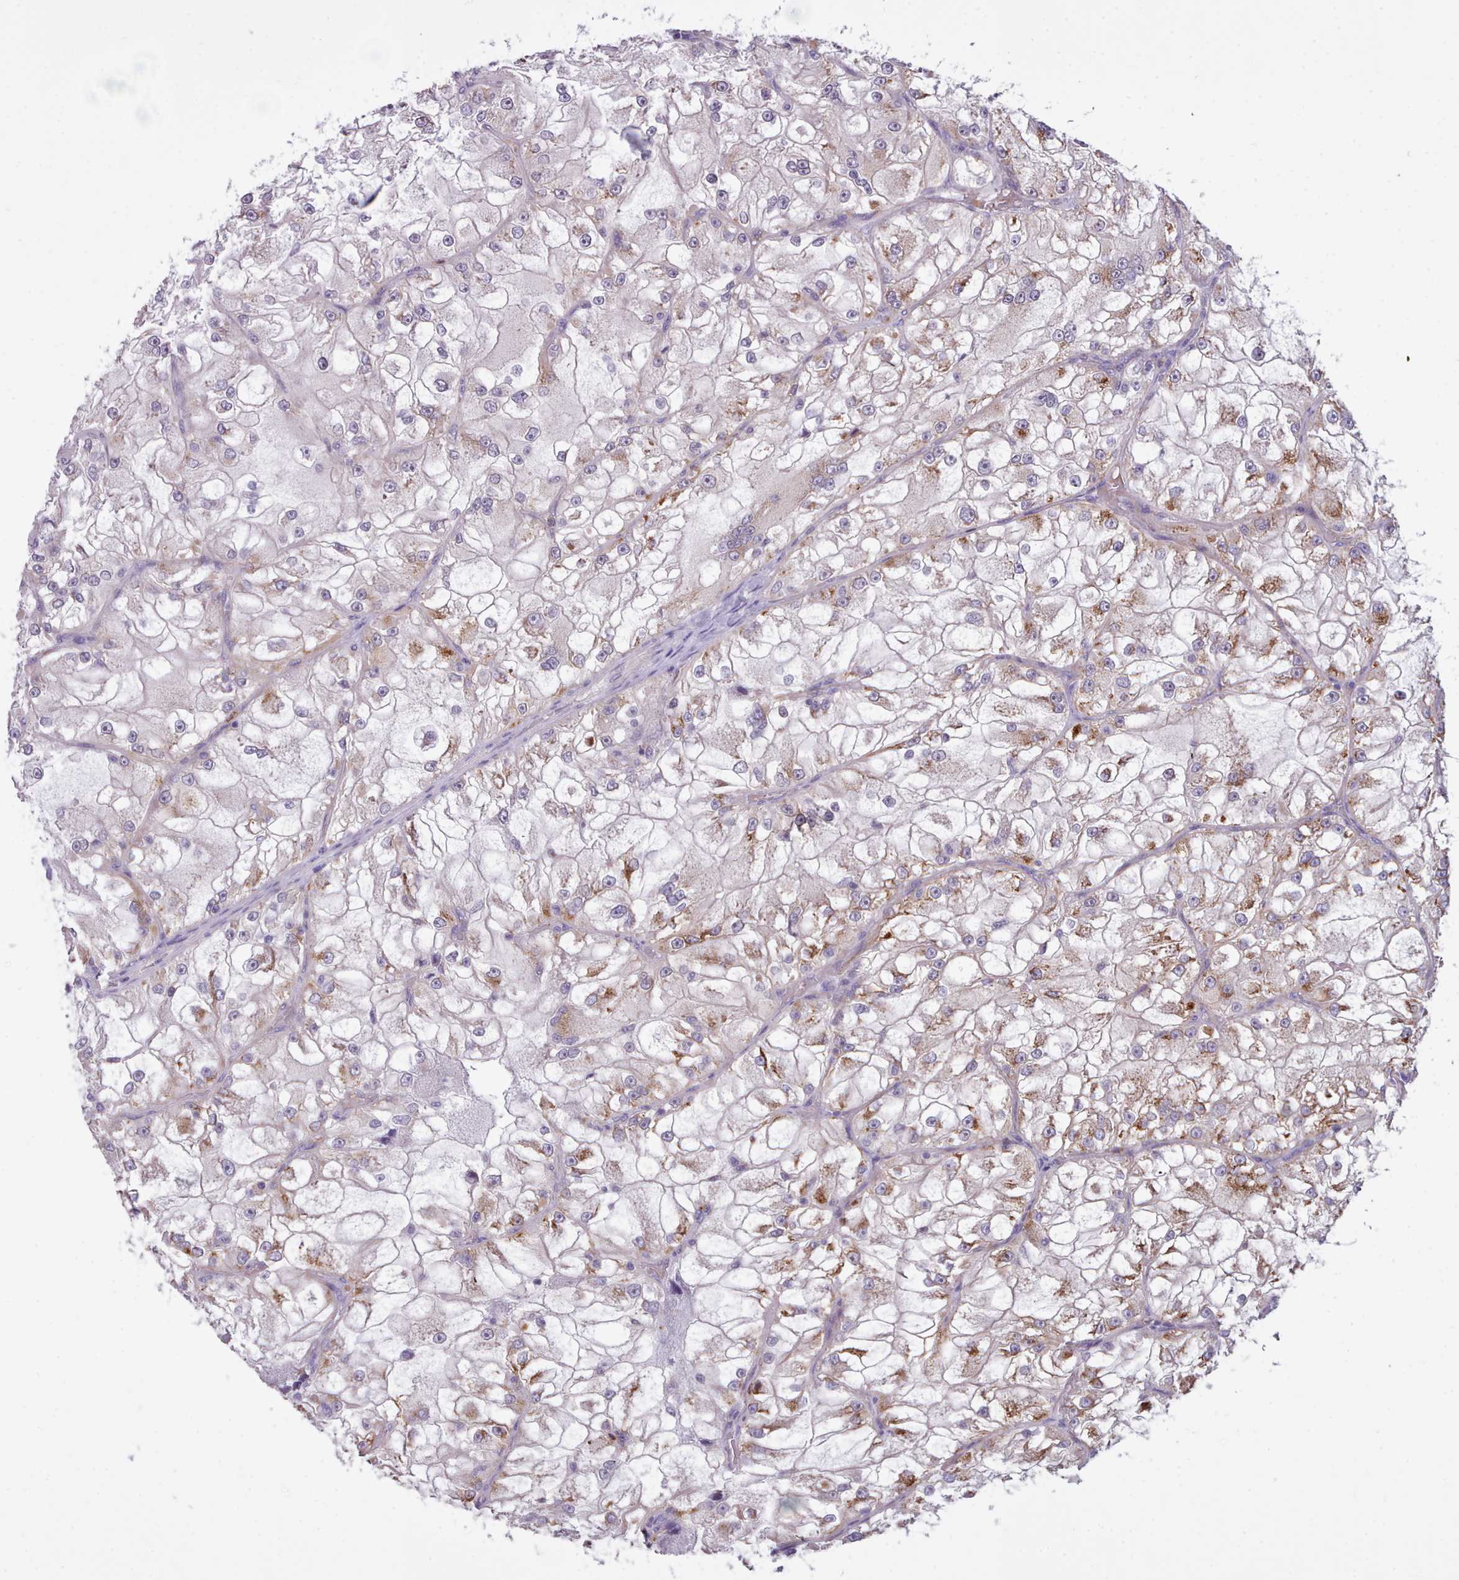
{"staining": {"intensity": "moderate", "quantity": "25%-75%", "location": "cytoplasmic/membranous"}, "tissue": "renal cancer", "cell_type": "Tumor cells", "image_type": "cancer", "snomed": [{"axis": "morphology", "description": "Adenocarcinoma, NOS"}, {"axis": "topography", "description": "Kidney"}], "caption": "An immunohistochemistry micrograph of tumor tissue is shown. Protein staining in brown highlights moderate cytoplasmic/membranous positivity in renal cancer (adenocarcinoma) within tumor cells.", "gene": "KCTD16", "patient": {"sex": "female", "age": 72}}